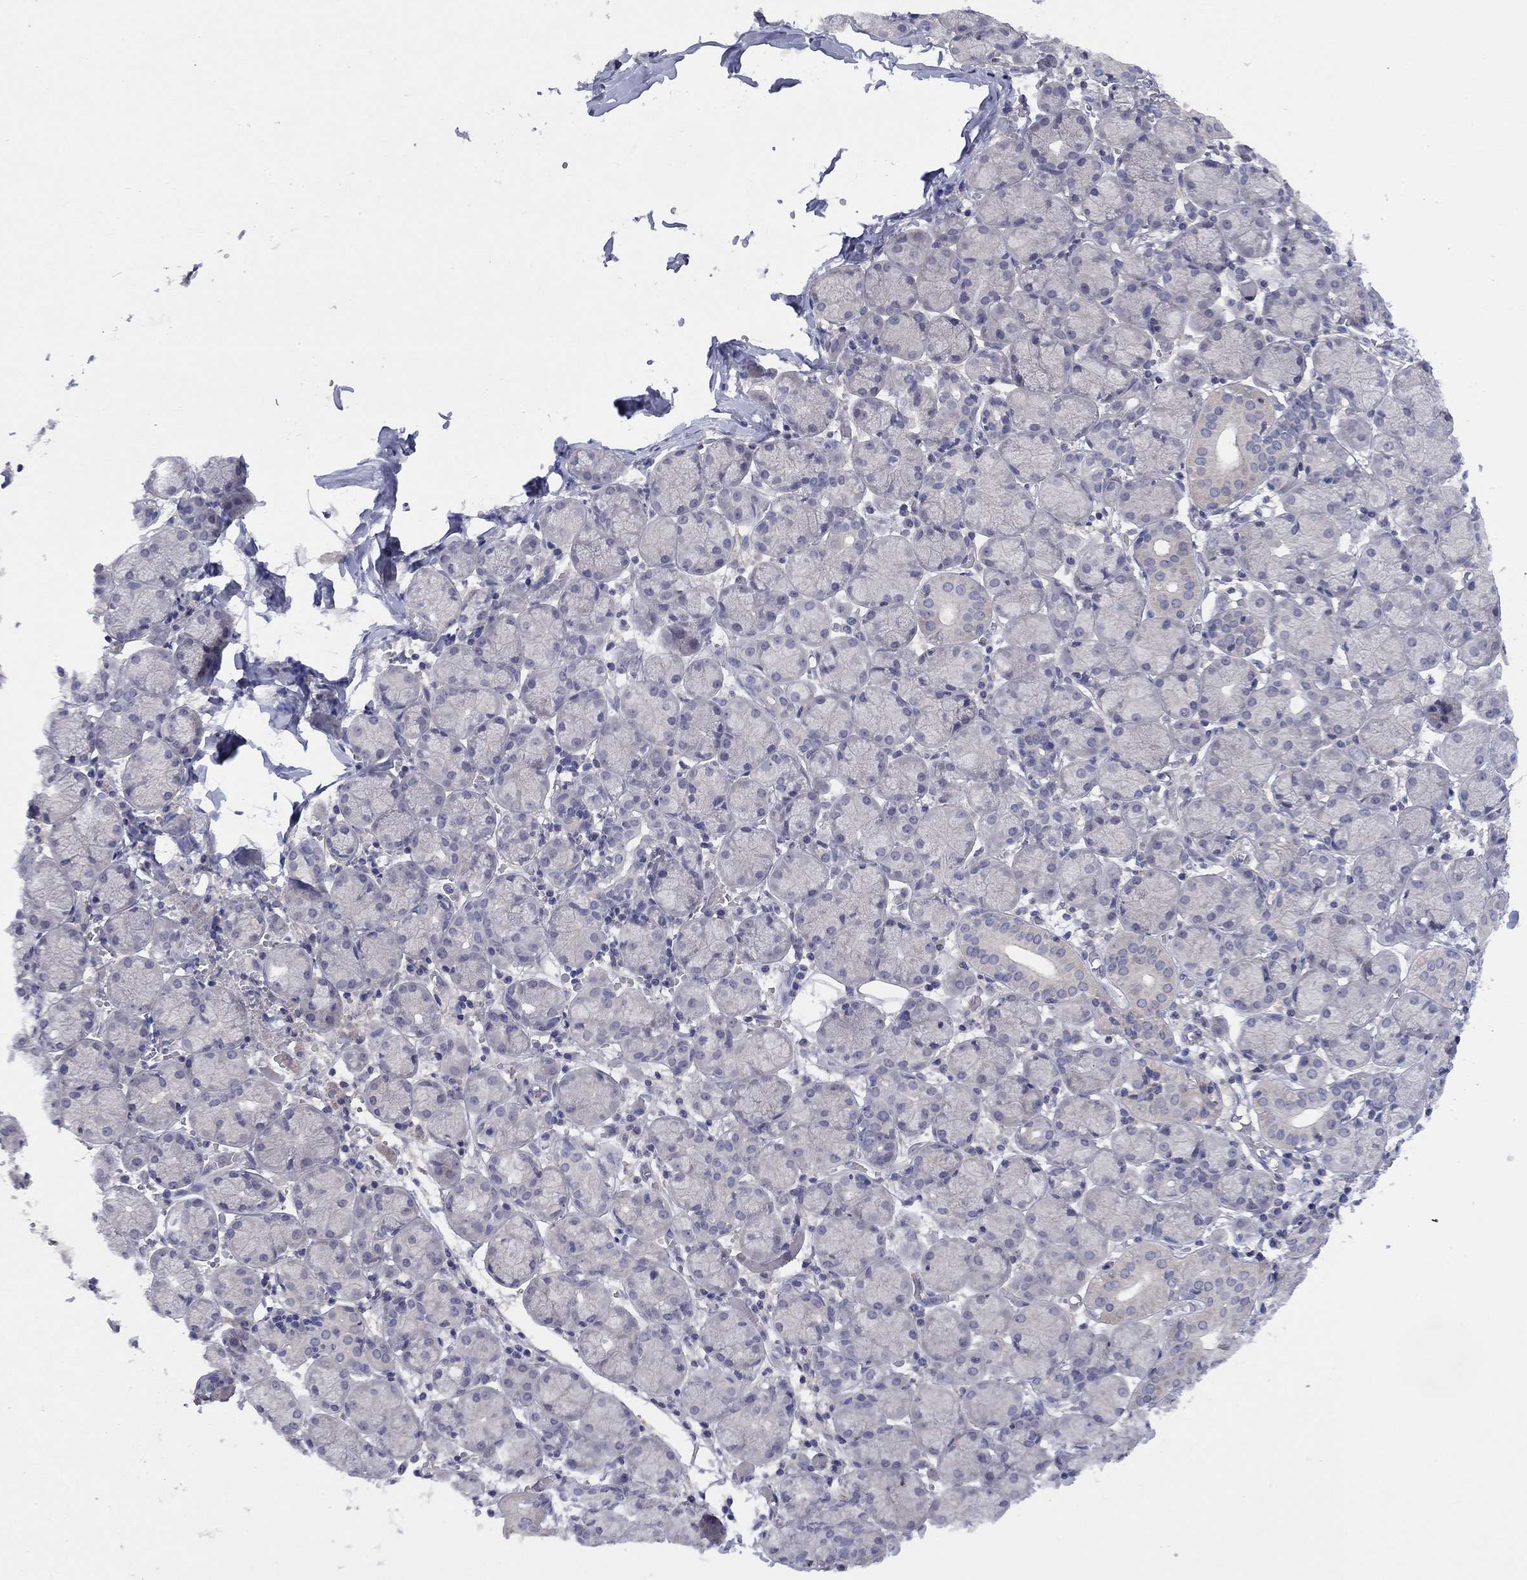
{"staining": {"intensity": "negative", "quantity": "none", "location": "none"}, "tissue": "salivary gland", "cell_type": "Glandular cells", "image_type": "normal", "snomed": [{"axis": "morphology", "description": "Normal tissue, NOS"}, {"axis": "topography", "description": "Salivary gland"}, {"axis": "topography", "description": "Peripheral nerve tissue"}], "caption": "Immunohistochemistry micrograph of normal human salivary gland stained for a protein (brown), which exhibits no positivity in glandular cells. The staining is performed using DAB brown chromogen with nuclei counter-stained in using hematoxylin.", "gene": "CYP2B6", "patient": {"sex": "female", "age": 24}}